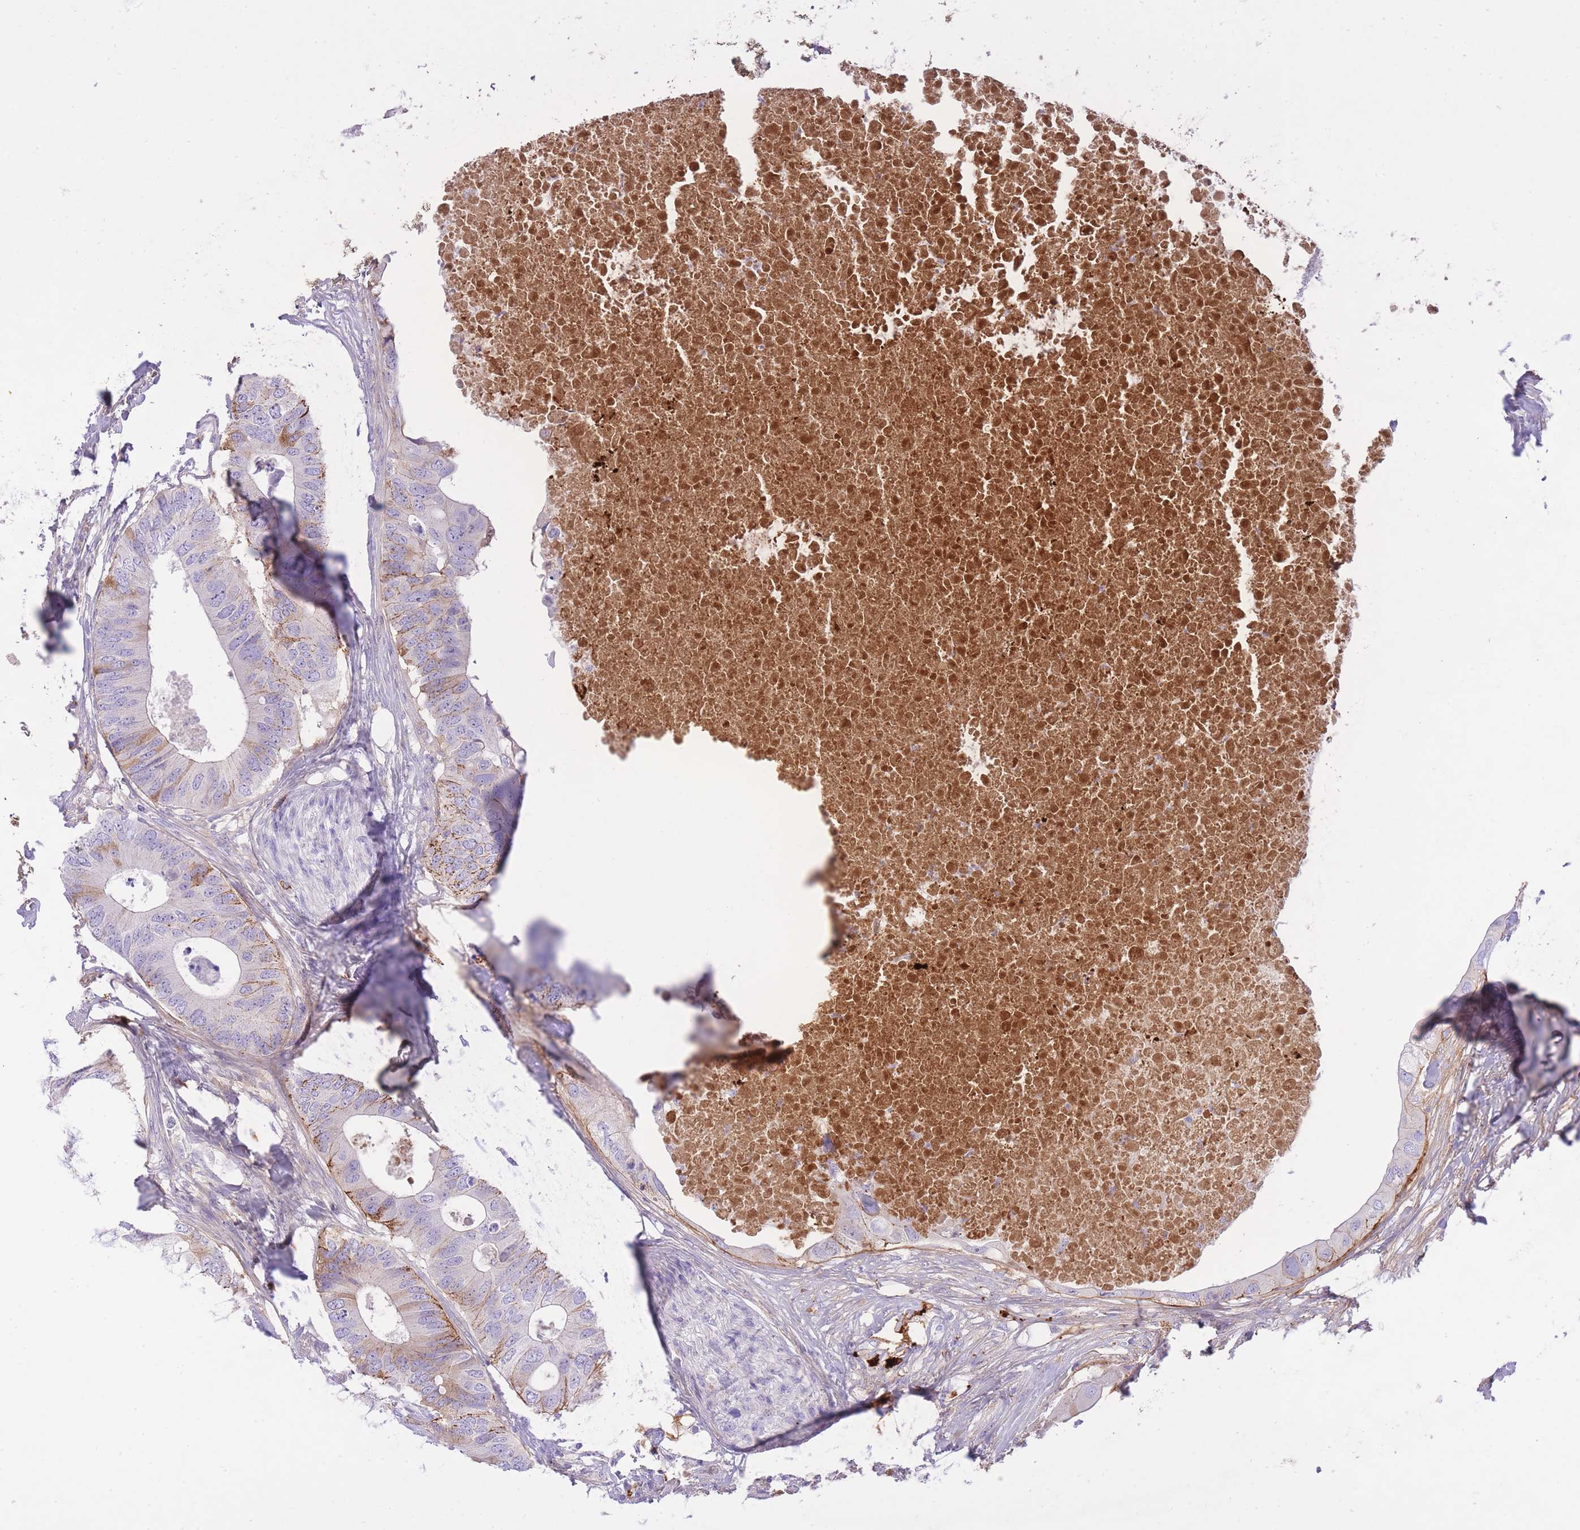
{"staining": {"intensity": "weak", "quantity": "<25%", "location": "cytoplasmic/membranous"}, "tissue": "colorectal cancer", "cell_type": "Tumor cells", "image_type": "cancer", "snomed": [{"axis": "morphology", "description": "Adenocarcinoma, NOS"}, {"axis": "topography", "description": "Colon"}], "caption": "The histopathology image reveals no significant staining in tumor cells of colorectal cancer.", "gene": "HRG", "patient": {"sex": "male", "age": 71}}